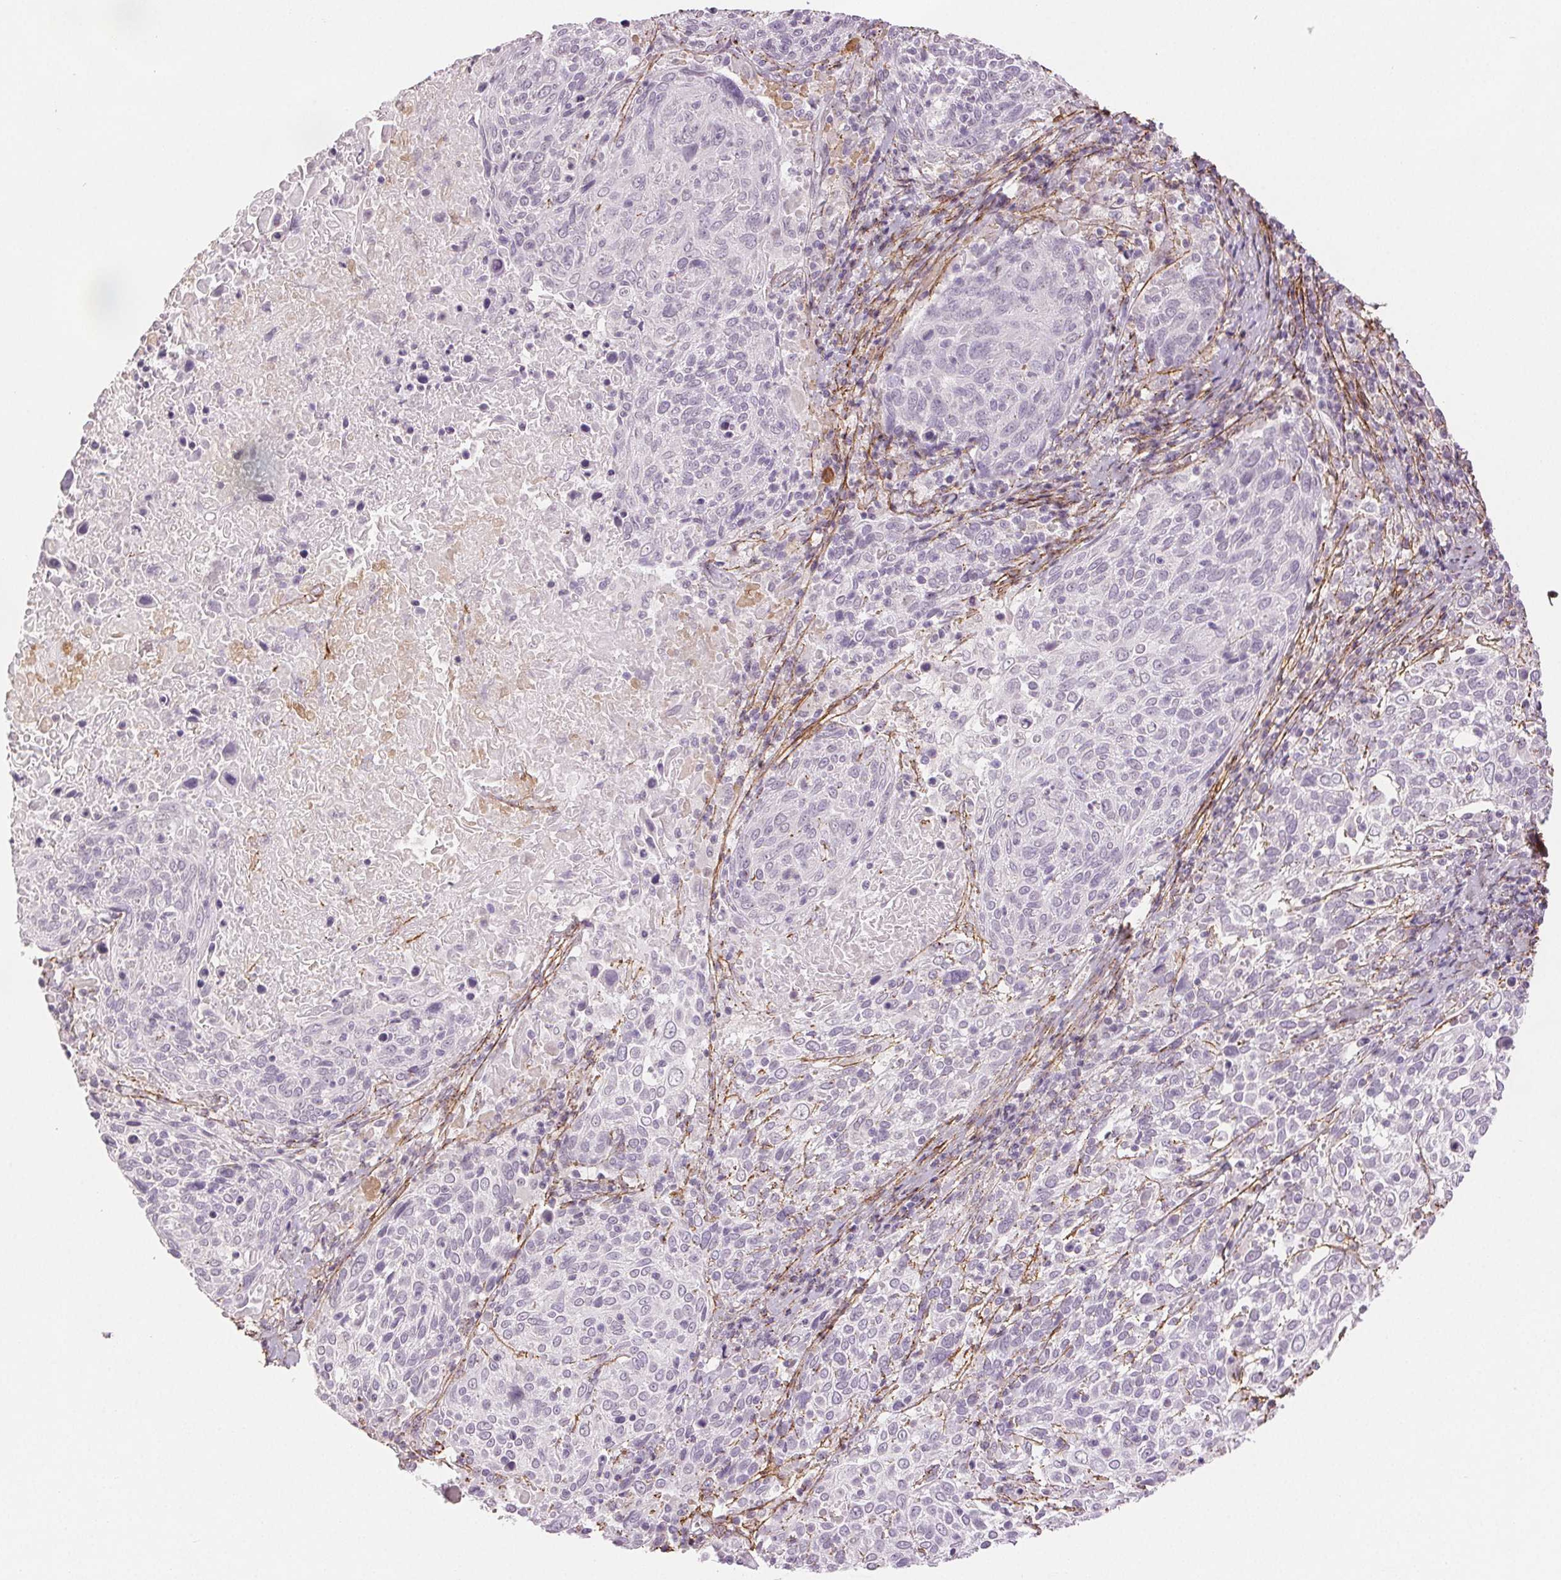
{"staining": {"intensity": "negative", "quantity": "none", "location": "none"}, "tissue": "cervical cancer", "cell_type": "Tumor cells", "image_type": "cancer", "snomed": [{"axis": "morphology", "description": "Squamous cell carcinoma, NOS"}, {"axis": "topography", "description": "Cervix"}], "caption": "DAB (3,3'-diaminobenzidine) immunohistochemical staining of human squamous cell carcinoma (cervical) displays no significant positivity in tumor cells.", "gene": "FBN1", "patient": {"sex": "female", "age": 61}}